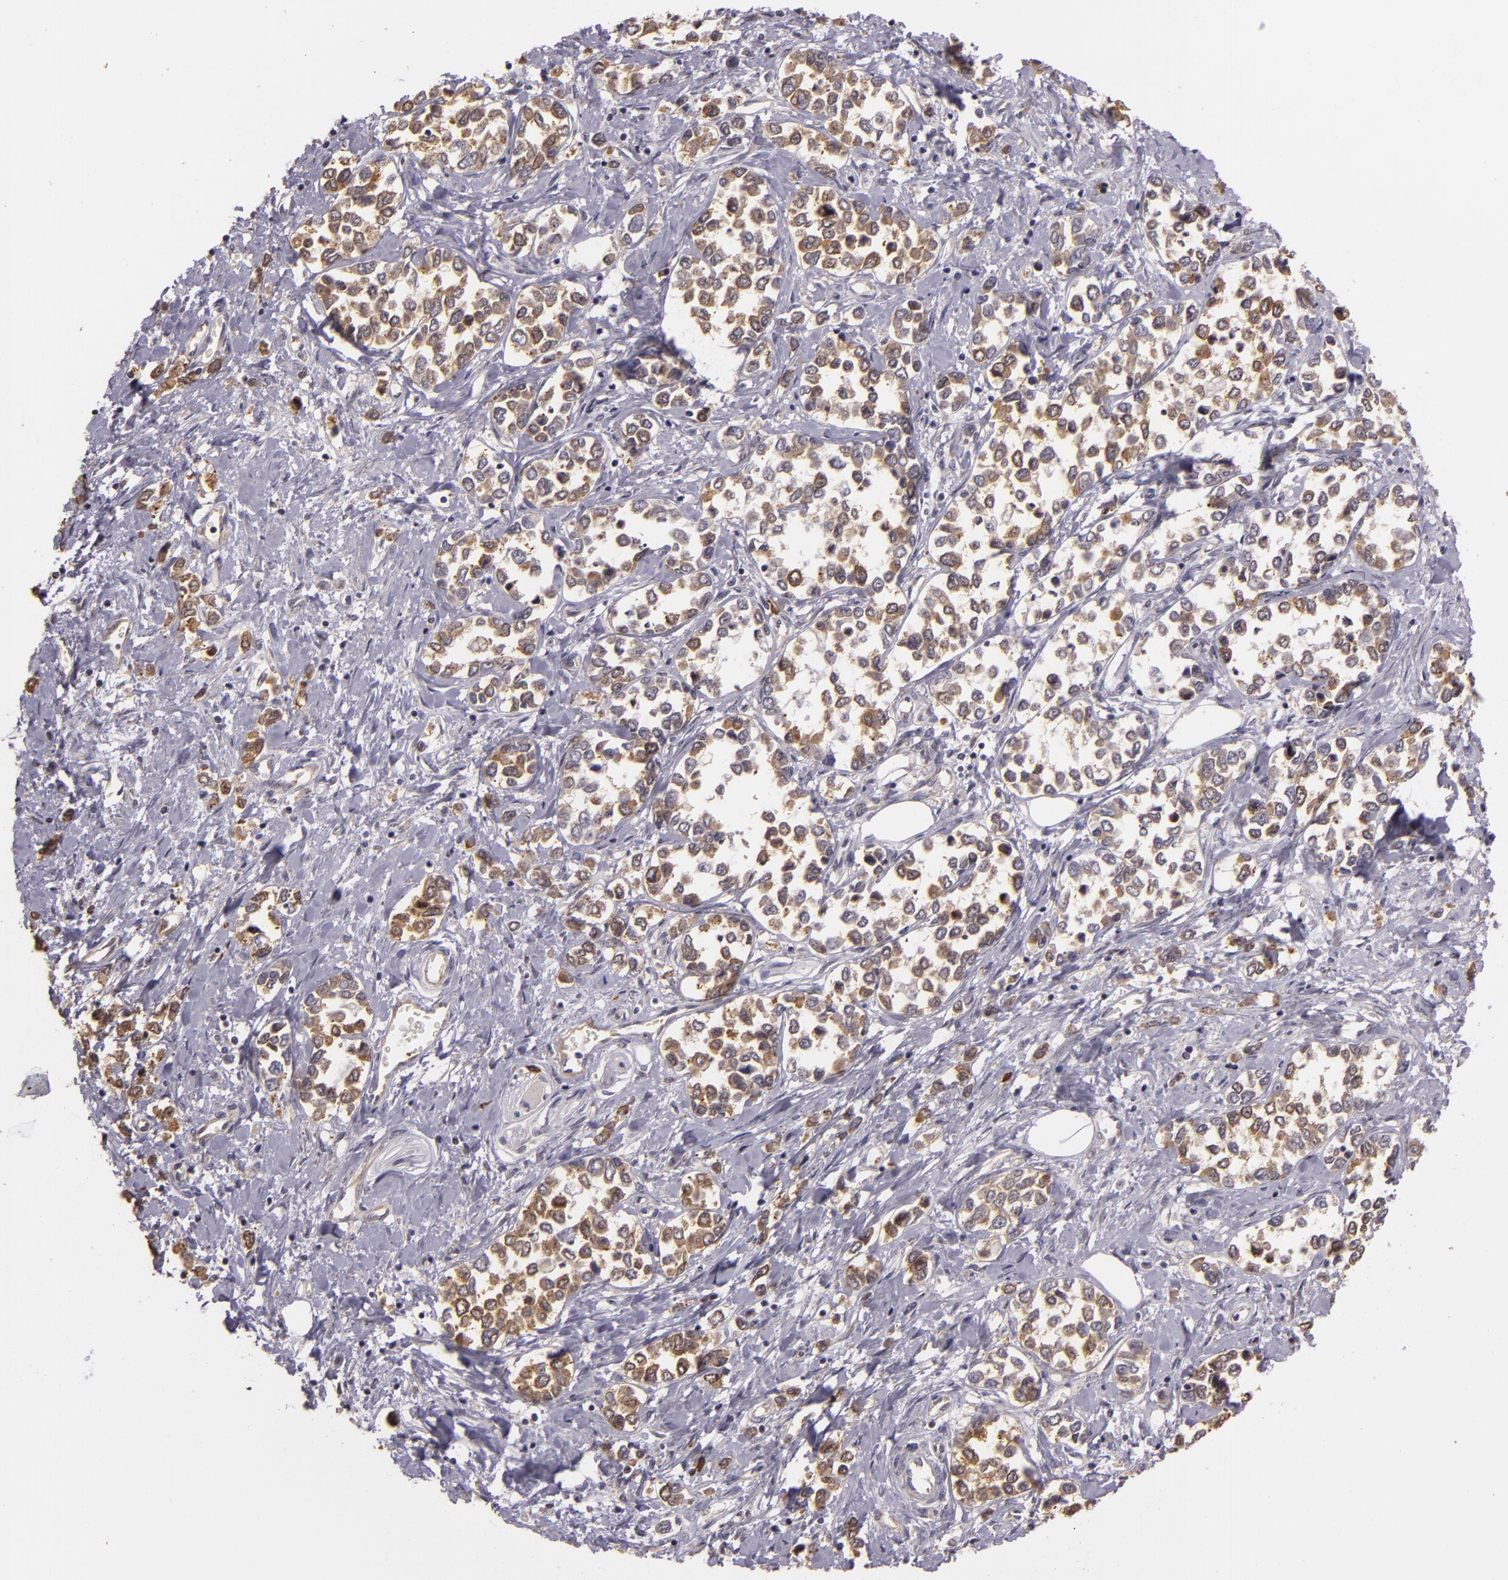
{"staining": {"intensity": "moderate", "quantity": ">75%", "location": "cytoplasmic/membranous"}, "tissue": "stomach cancer", "cell_type": "Tumor cells", "image_type": "cancer", "snomed": [{"axis": "morphology", "description": "Adenocarcinoma, NOS"}, {"axis": "topography", "description": "Stomach, upper"}], "caption": "Immunohistochemical staining of human stomach cancer (adenocarcinoma) demonstrates medium levels of moderate cytoplasmic/membranous positivity in about >75% of tumor cells. (Brightfield microscopy of DAB IHC at high magnification).", "gene": "SYTL4", "patient": {"sex": "male", "age": 76}}